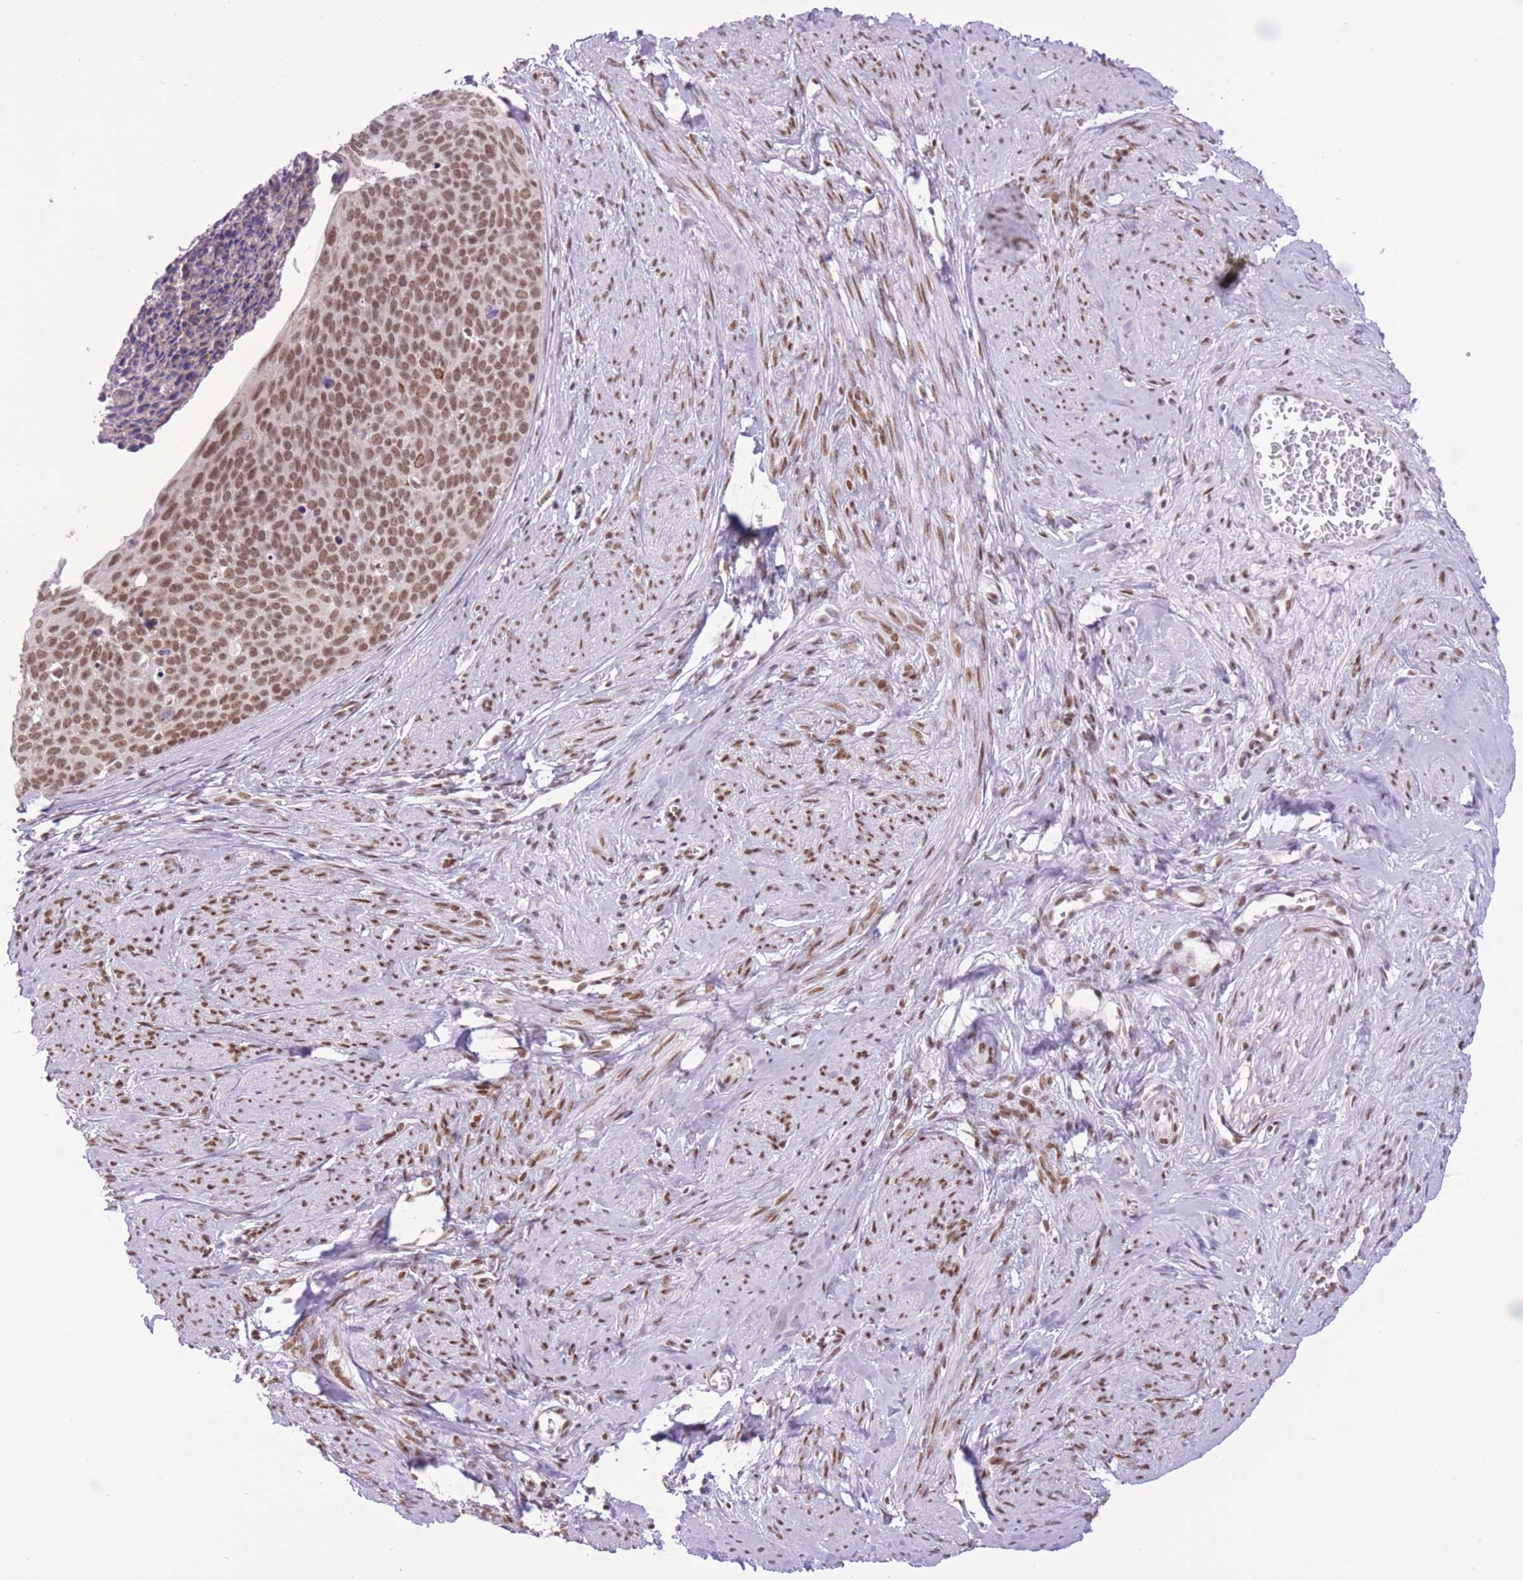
{"staining": {"intensity": "moderate", "quantity": ">75%", "location": "nuclear"}, "tissue": "cervical cancer", "cell_type": "Tumor cells", "image_type": "cancer", "snomed": [{"axis": "morphology", "description": "Squamous cell carcinoma, NOS"}, {"axis": "topography", "description": "Cervix"}], "caption": "A brown stain highlights moderate nuclear positivity of a protein in human cervical squamous cell carcinoma tumor cells. (IHC, brightfield microscopy, high magnification).", "gene": "ZBED5", "patient": {"sex": "female", "age": 80}}